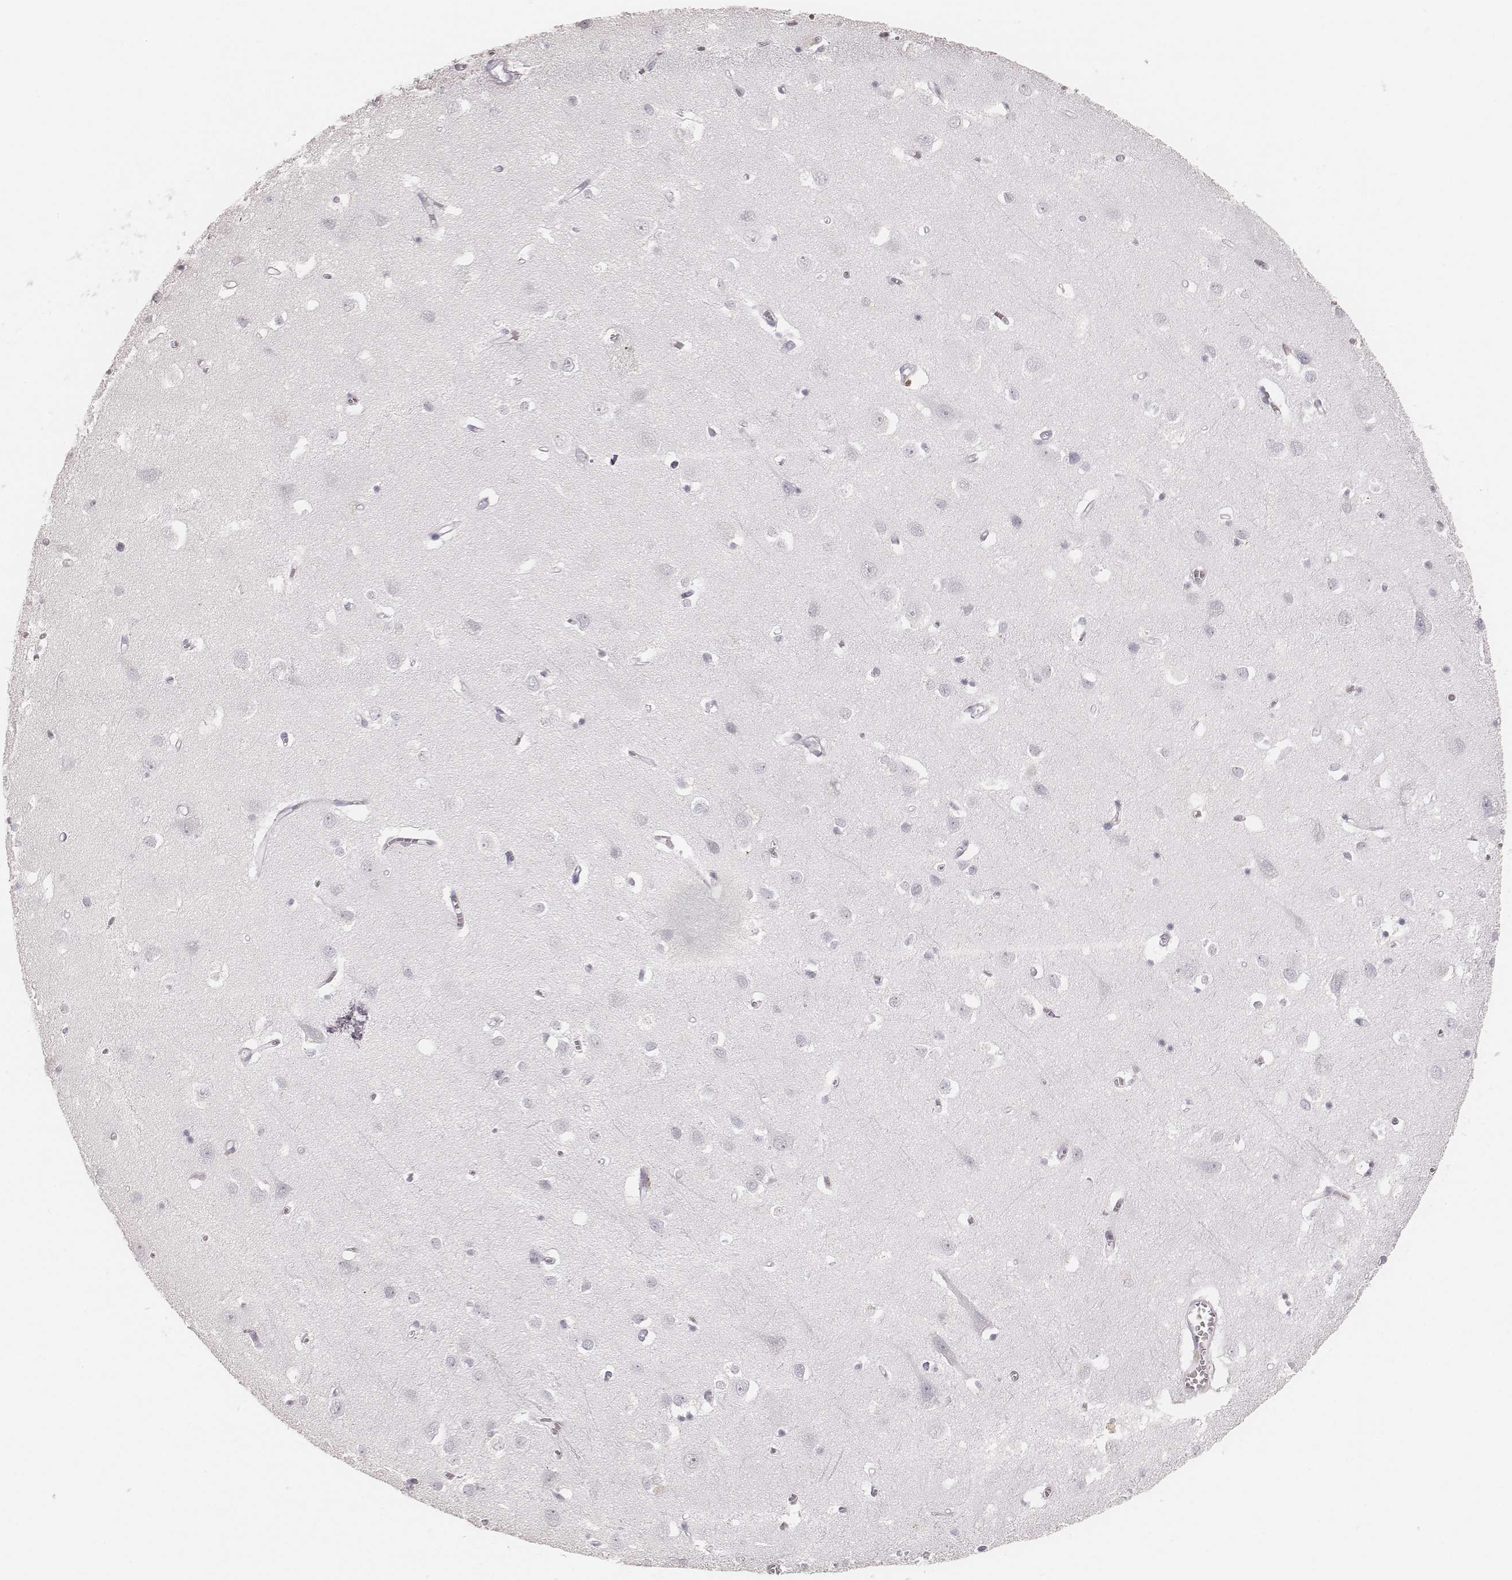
{"staining": {"intensity": "negative", "quantity": "none", "location": "none"}, "tissue": "cerebral cortex", "cell_type": "Endothelial cells", "image_type": "normal", "snomed": [{"axis": "morphology", "description": "Normal tissue, NOS"}, {"axis": "topography", "description": "Cerebral cortex"}], "caption": "Immunohistochemistry micrograph of unremarkable cerebral cortex: cerebral cortex stained with DAB exhibits no significant protein staining in endothelial cells. The staining is performed using DAB (3,3'-diaminobenzidine) brown chromogen with nuclei counter-stained in using hematoxylin.", "gene": "KRT82", "patient": {"sex": "male", "age": 70}}